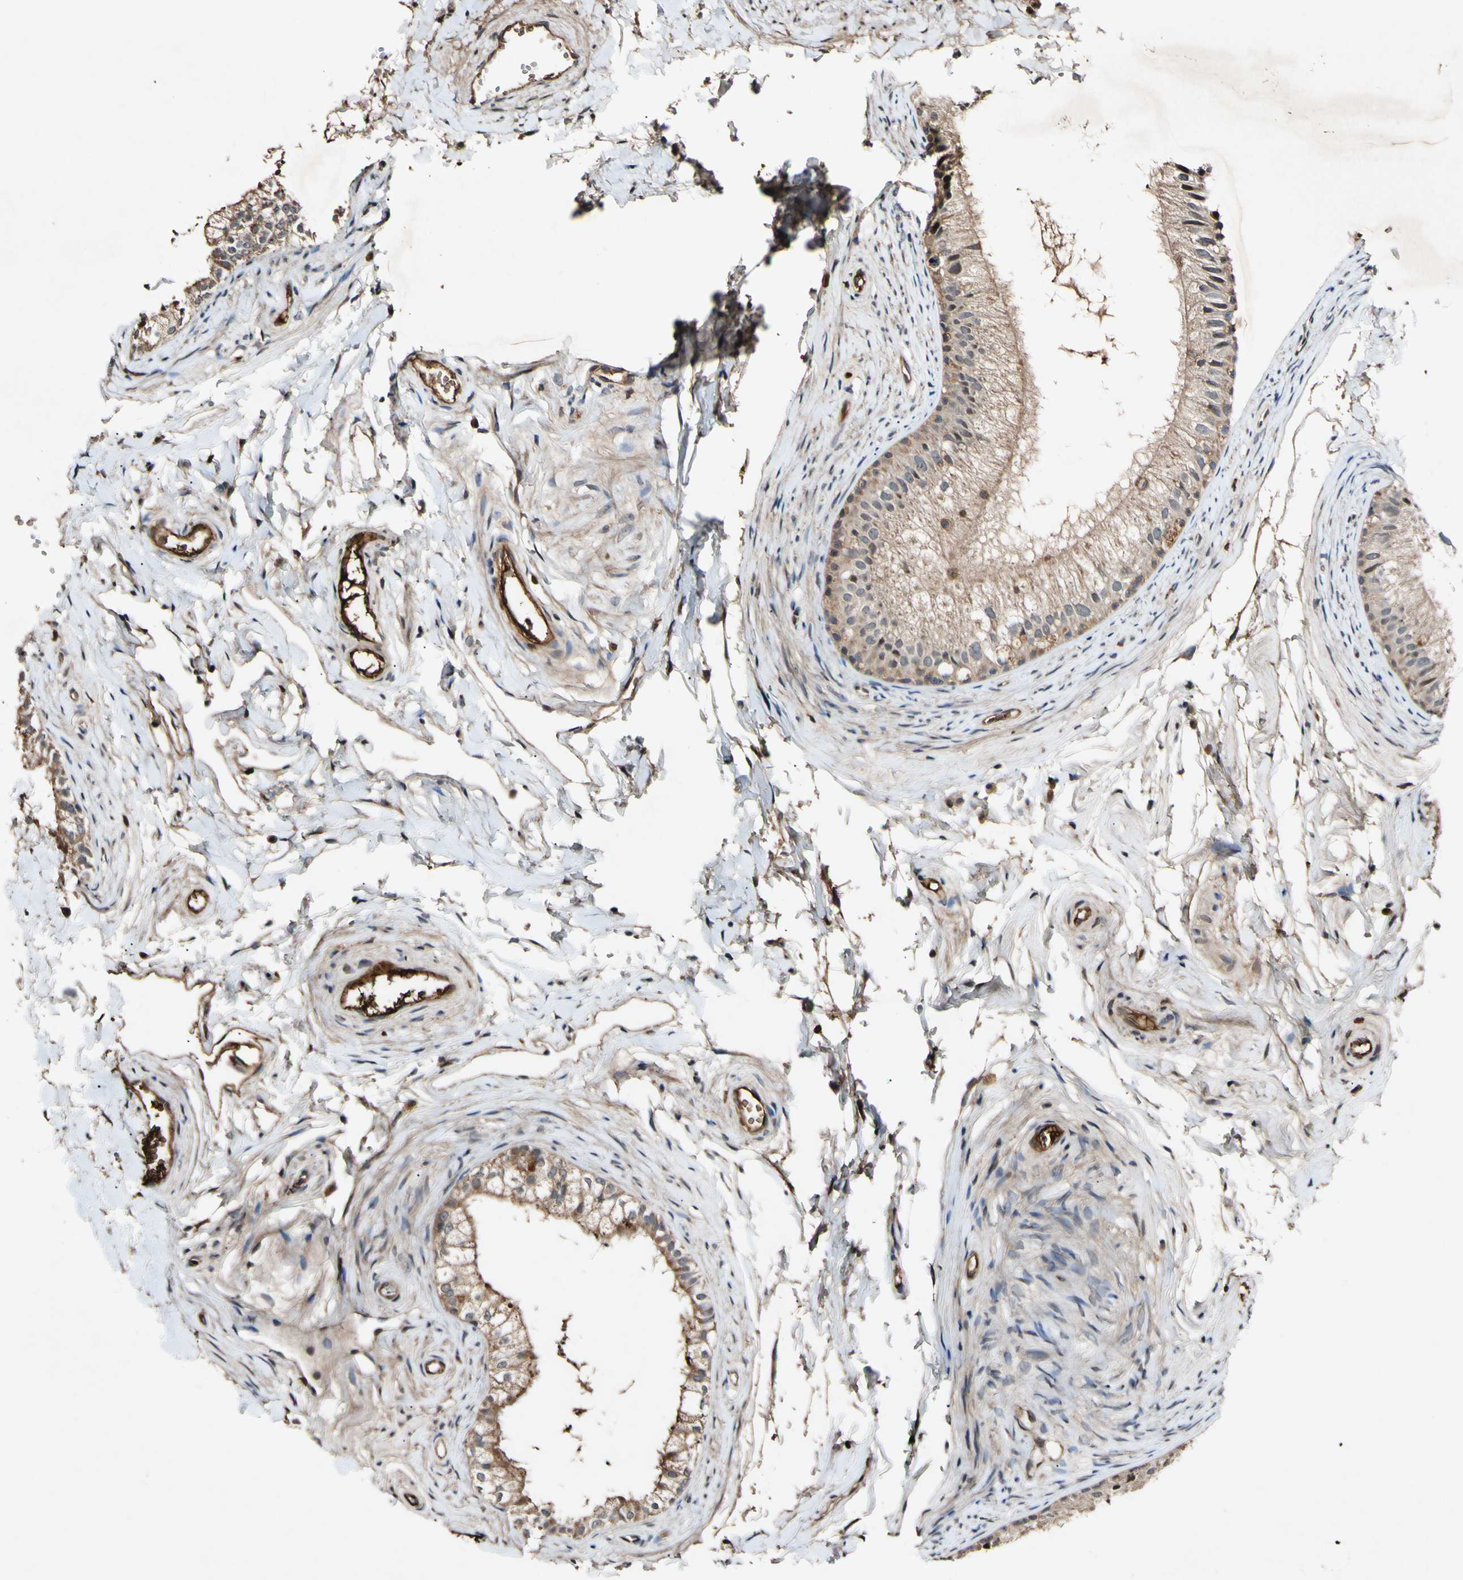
{"staining": {"intensity": "strong", "quantity": ">75%", "location": "cytoplasmic/membranous"}, "tissue": "epididymis", "cell_type": "Glandular cells", "image_type": "normal", "snomed": [{"axis": "morphology", "description": "Normal tissue, NOS"}, {"axis": "topography", "description": "Epididymis"}], "caption": "Immunohistochemical staining of normal human epididymis reveals strong cytoplasmic/membranous protein expression in approximately >75% of glandular cells. (brown staining indicates protein expression, while blue staining denotes nuclei).", "gene": "PLAT", "patient": {"sex": "male", "age": 56}}